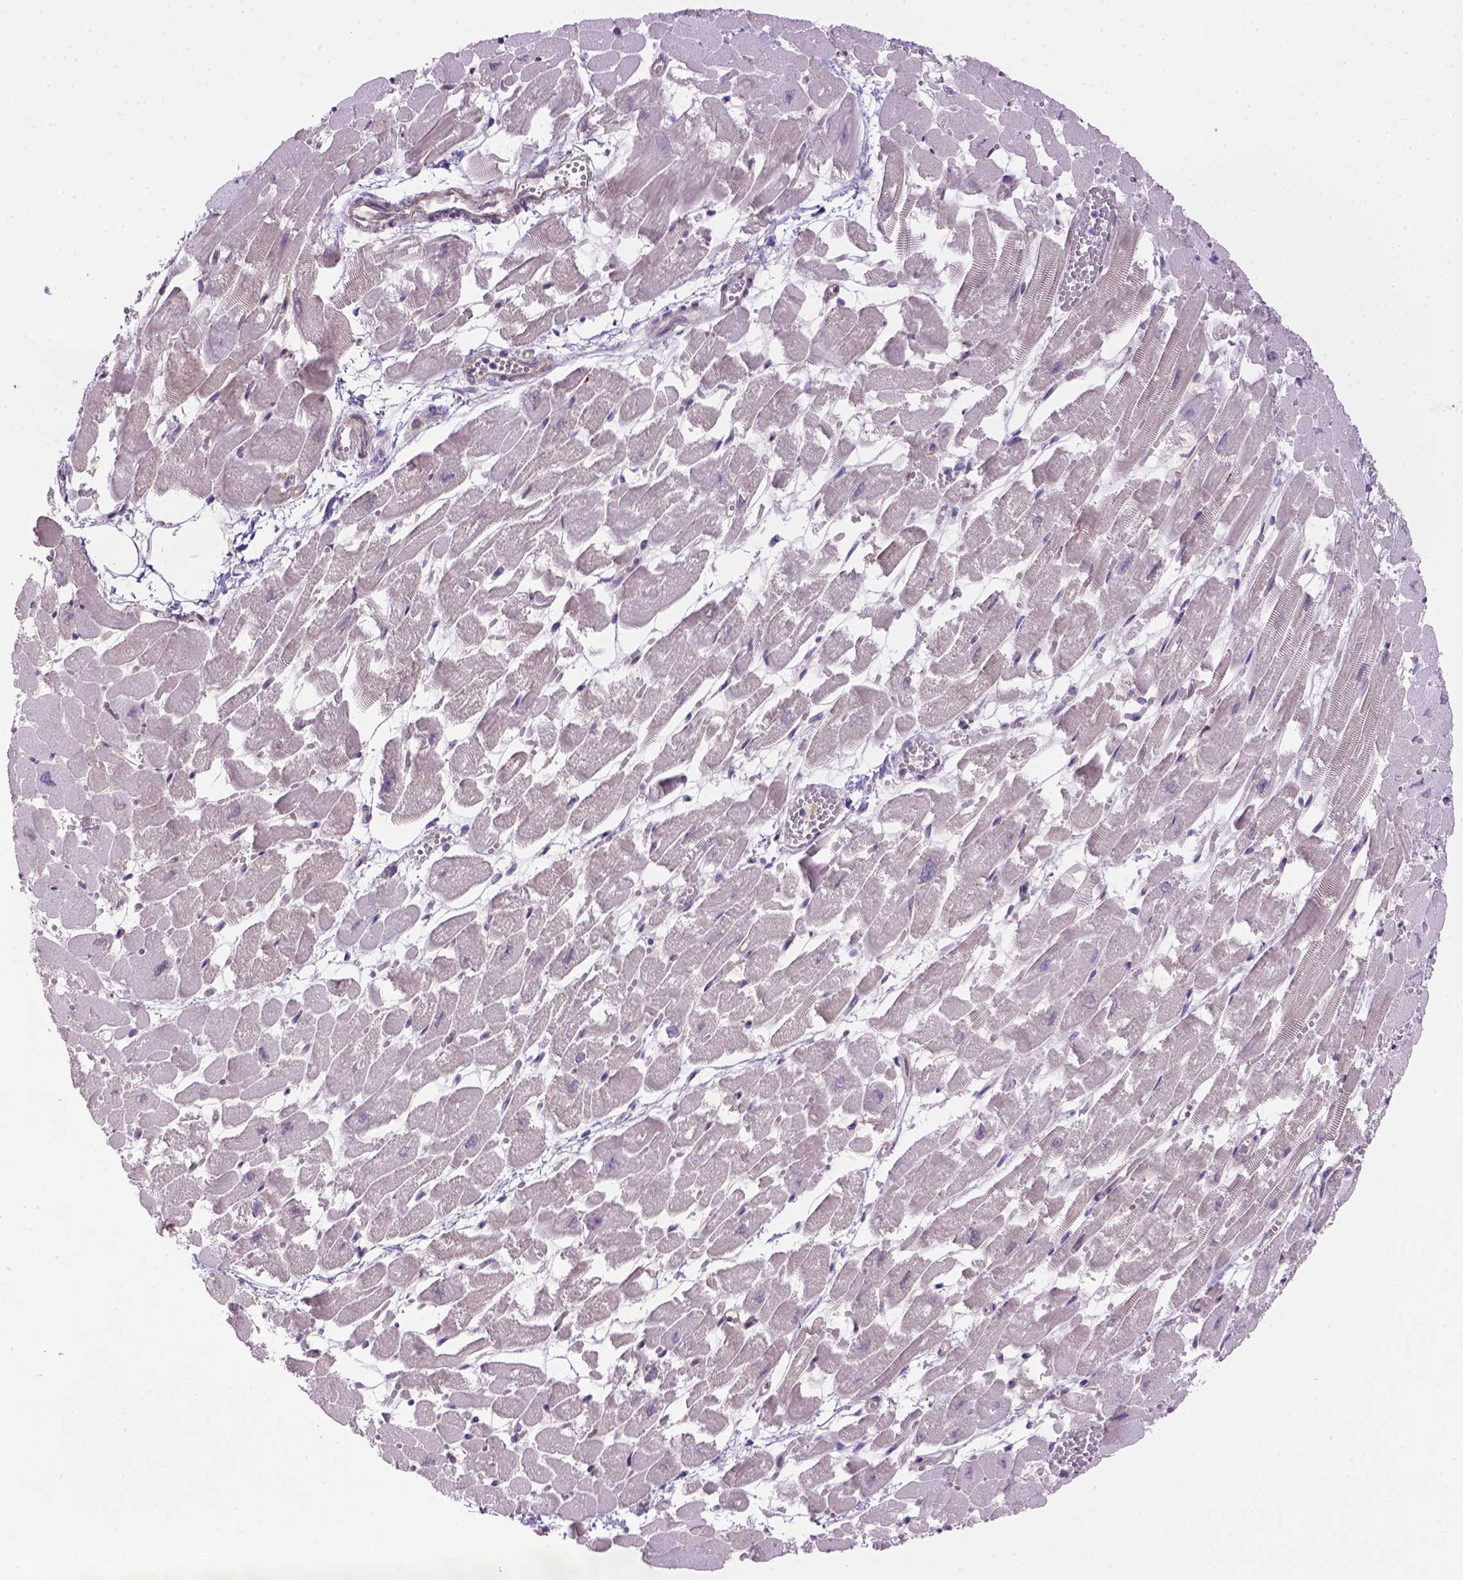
{"staining": {"intensity": "negative", "quantity": "none", "location": "none"}, "tissue": "heart muscle", "cell_type": "Cardiomyocytes", "image_type": "normal", "snomed": [{"axis": "morphology", "description": "Normal tissue, NOS"}, {"axis": "topography", "description": "Heart"}], "caption": "High power microscopy micrograph of an IHC image of normal heart muscle, revealing no significant positivity in cardiomyocytes.", "gene": "CLIC4", "patient": {"sex": "female", "age": 52}}